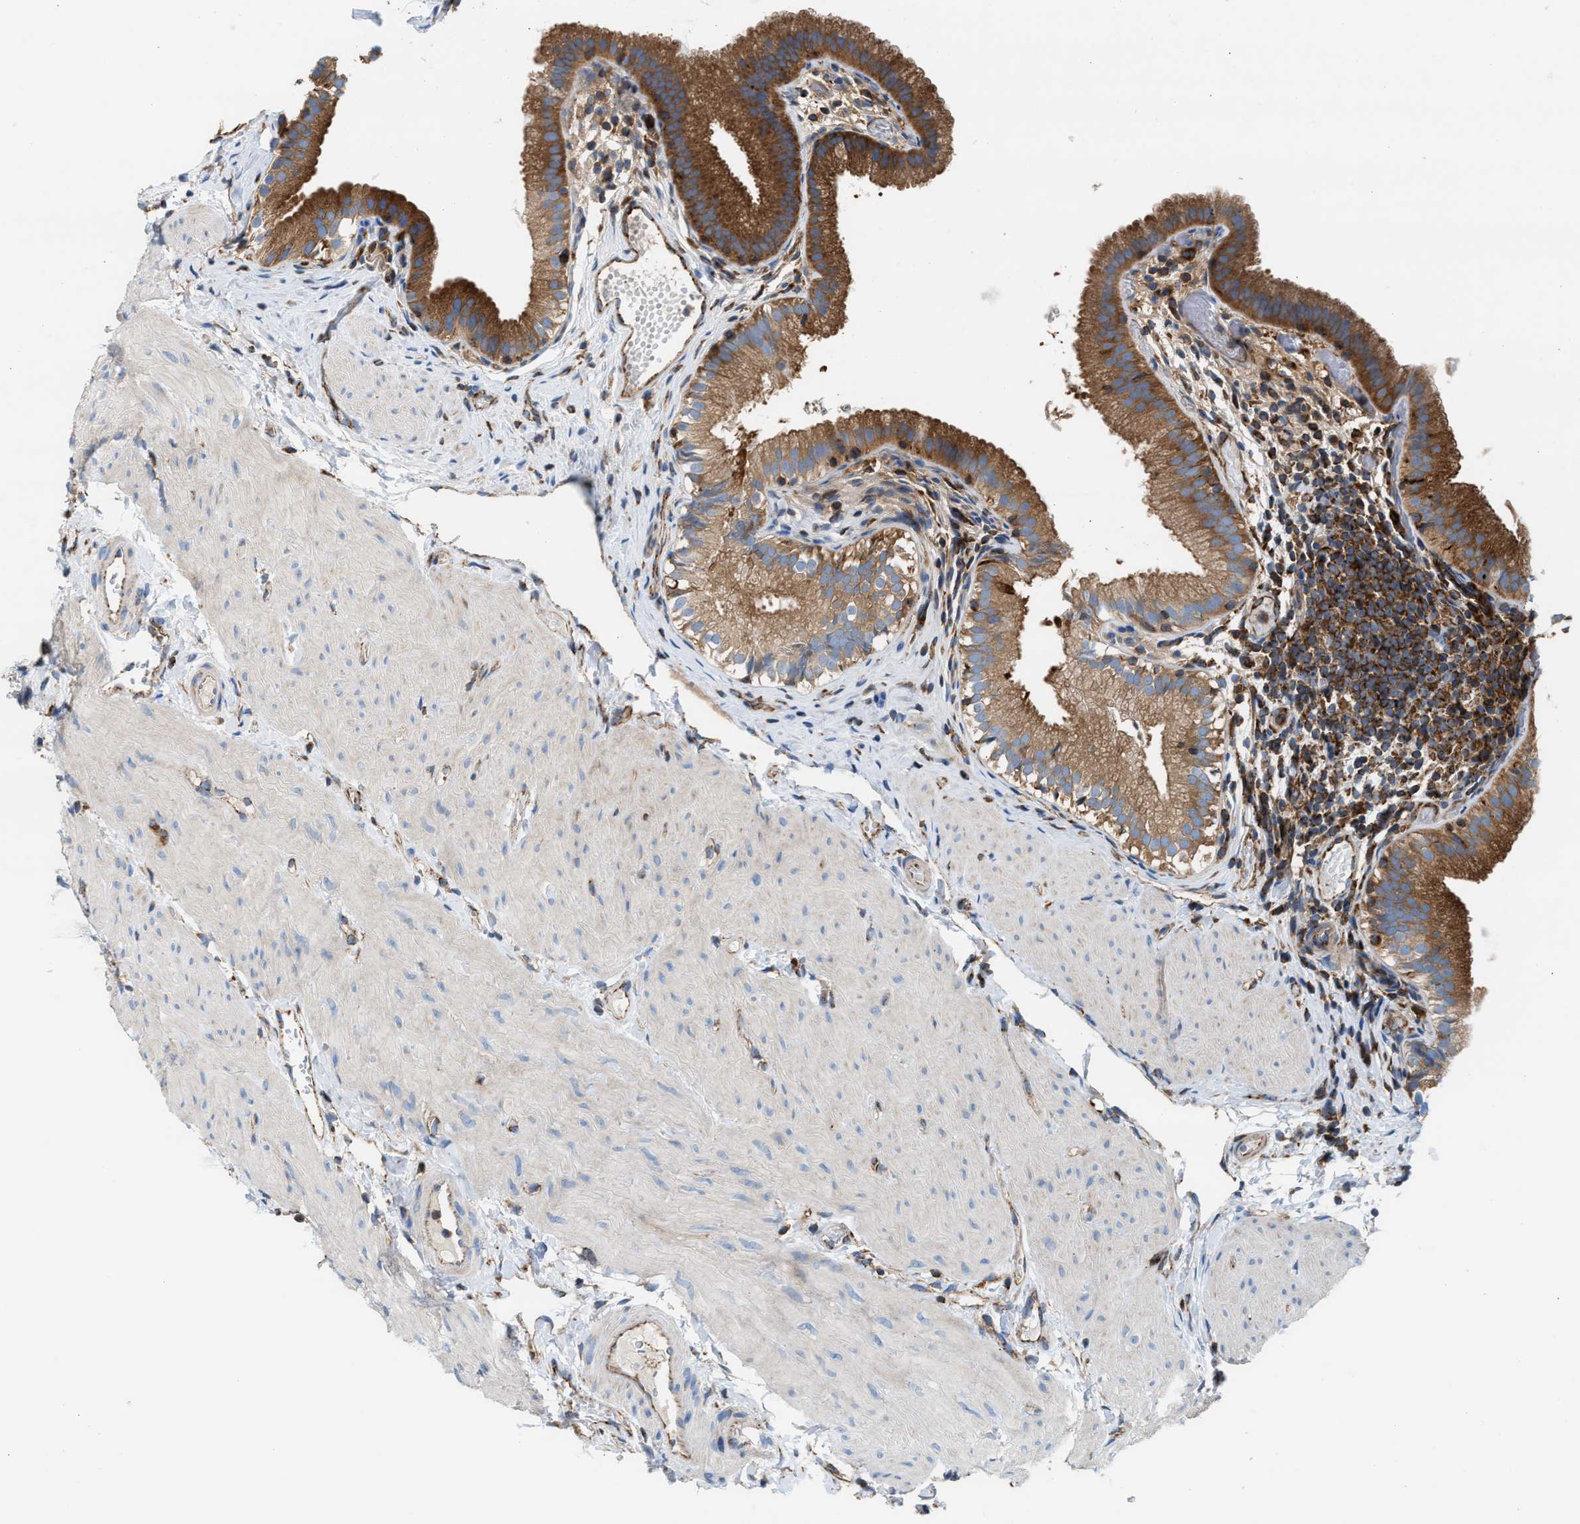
{"staining": {"intensity": "strong", "quantity": ">75%", "location": "cytoplasmic/membranous"}, "tissue": "gallbladder", "cell_type": "Glandular cells", "image_type": "normal", "snomed": [{"axis": "morphology", "description": "Normal tissue, NOS"}, {"axis": "topography", "description": "Gallbladder"}], "caption": "Benign gallbladder exhibits strong cytoplasmic/membranous expression in about >75% of glandular cells, visualized by immunohistochemistry. (Stains: DAB (3,3'-diaminobenzidine) in brown, nuclei in blue, Microscopy: brightfield microscopy at high magnification).", "gene": "TBC1D15", "patient": {"sex": "female", "age": 26}}